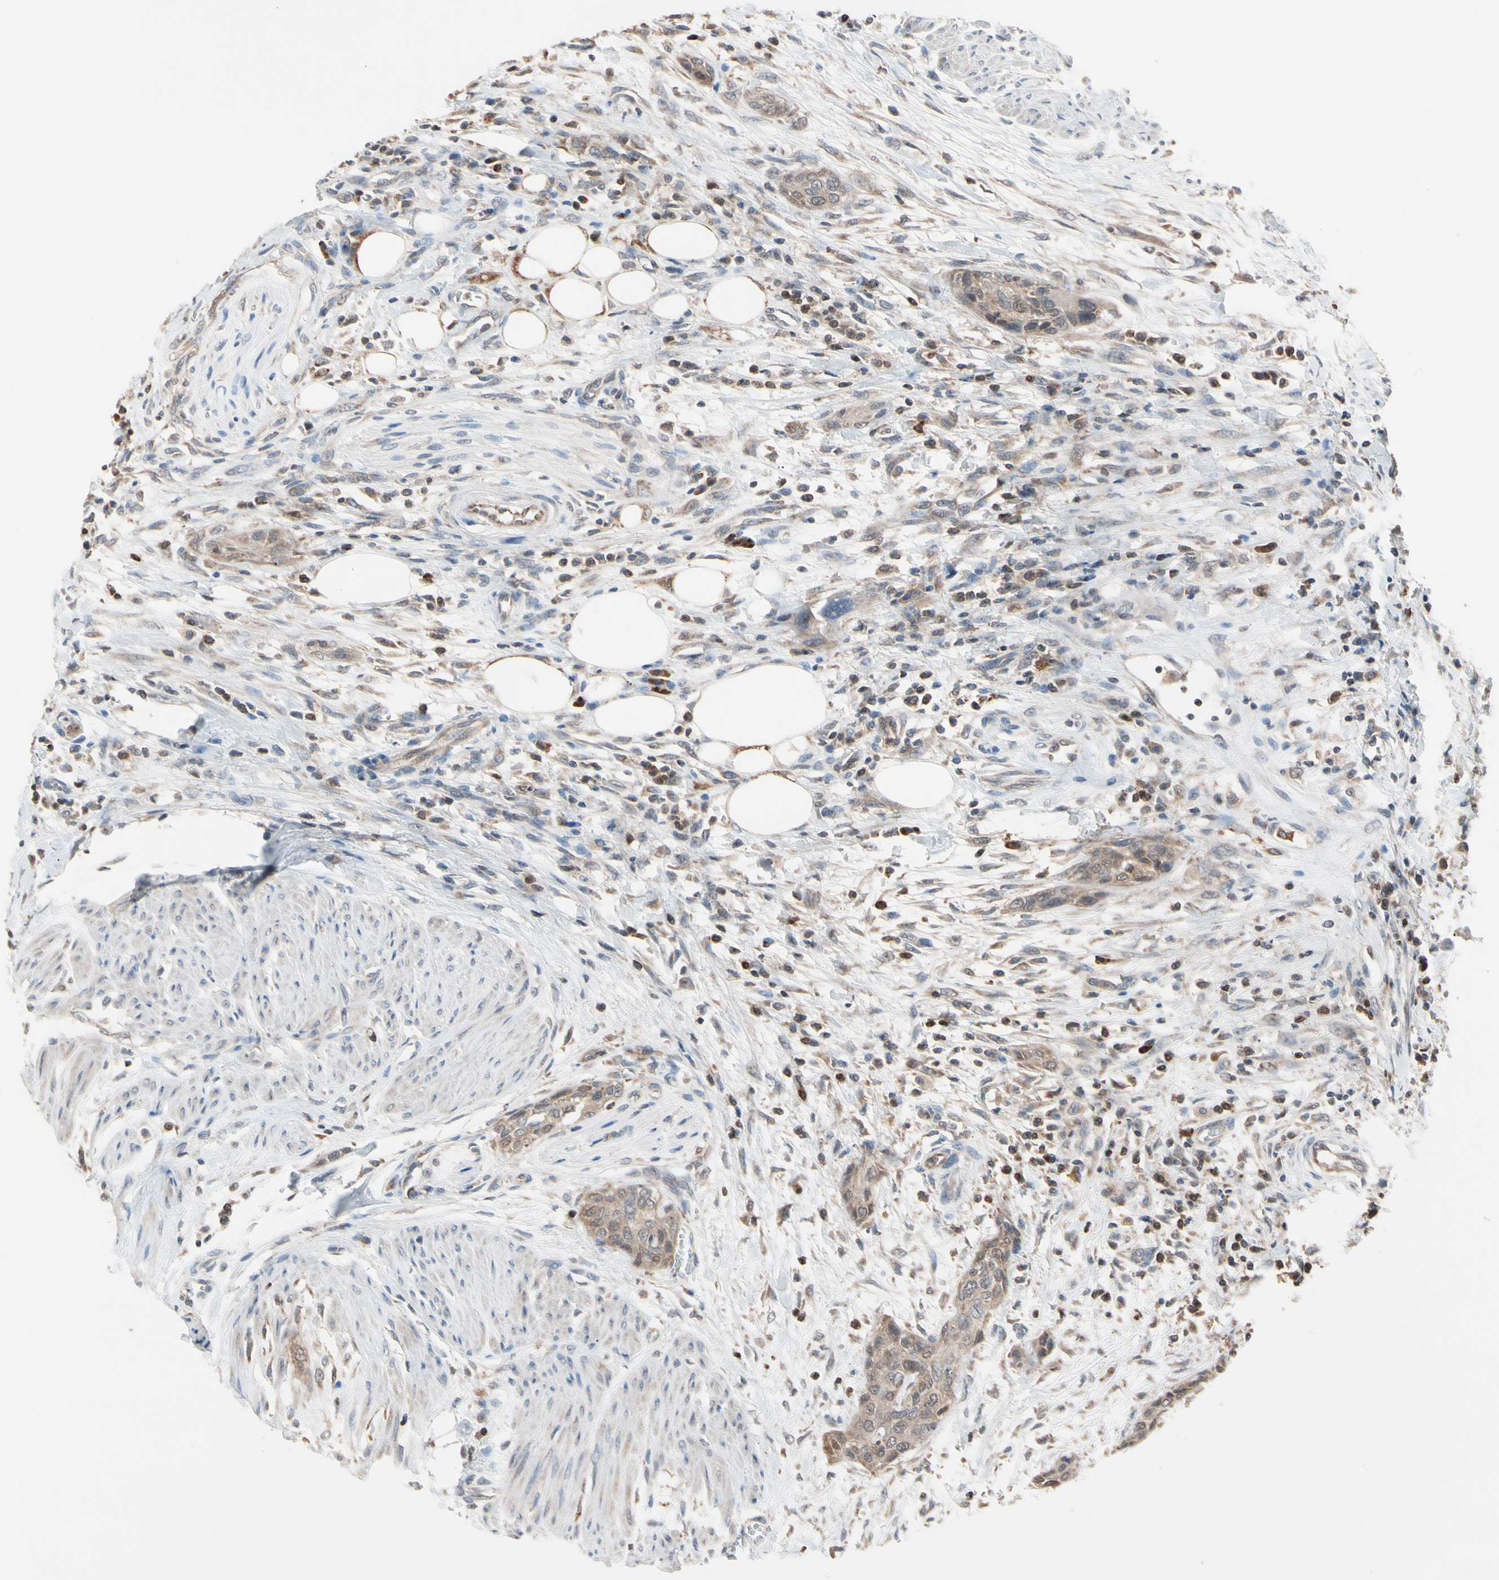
{"staining": {"intensity": "weak", "quantity": ">75%", "location": "cytoplasmic/membranous"}, "tissue": "urothelial cancer", "cell_type": "Tumor cells", "image_type": "cancer", "snomed": [{"axis": "morphology", "description": "Urothelial carcinoma, High grade"}, {"axis": "topography", "description": "Urinary bladder"}], "caption": "Brown immunohistochemical staining in human urothelial cancer reveals weak cytoplasmic/membranous positivity in approximately >75% of tumor cells.", "gene": "MTHFS", "patient": {"sex": "male", "age": 35}}